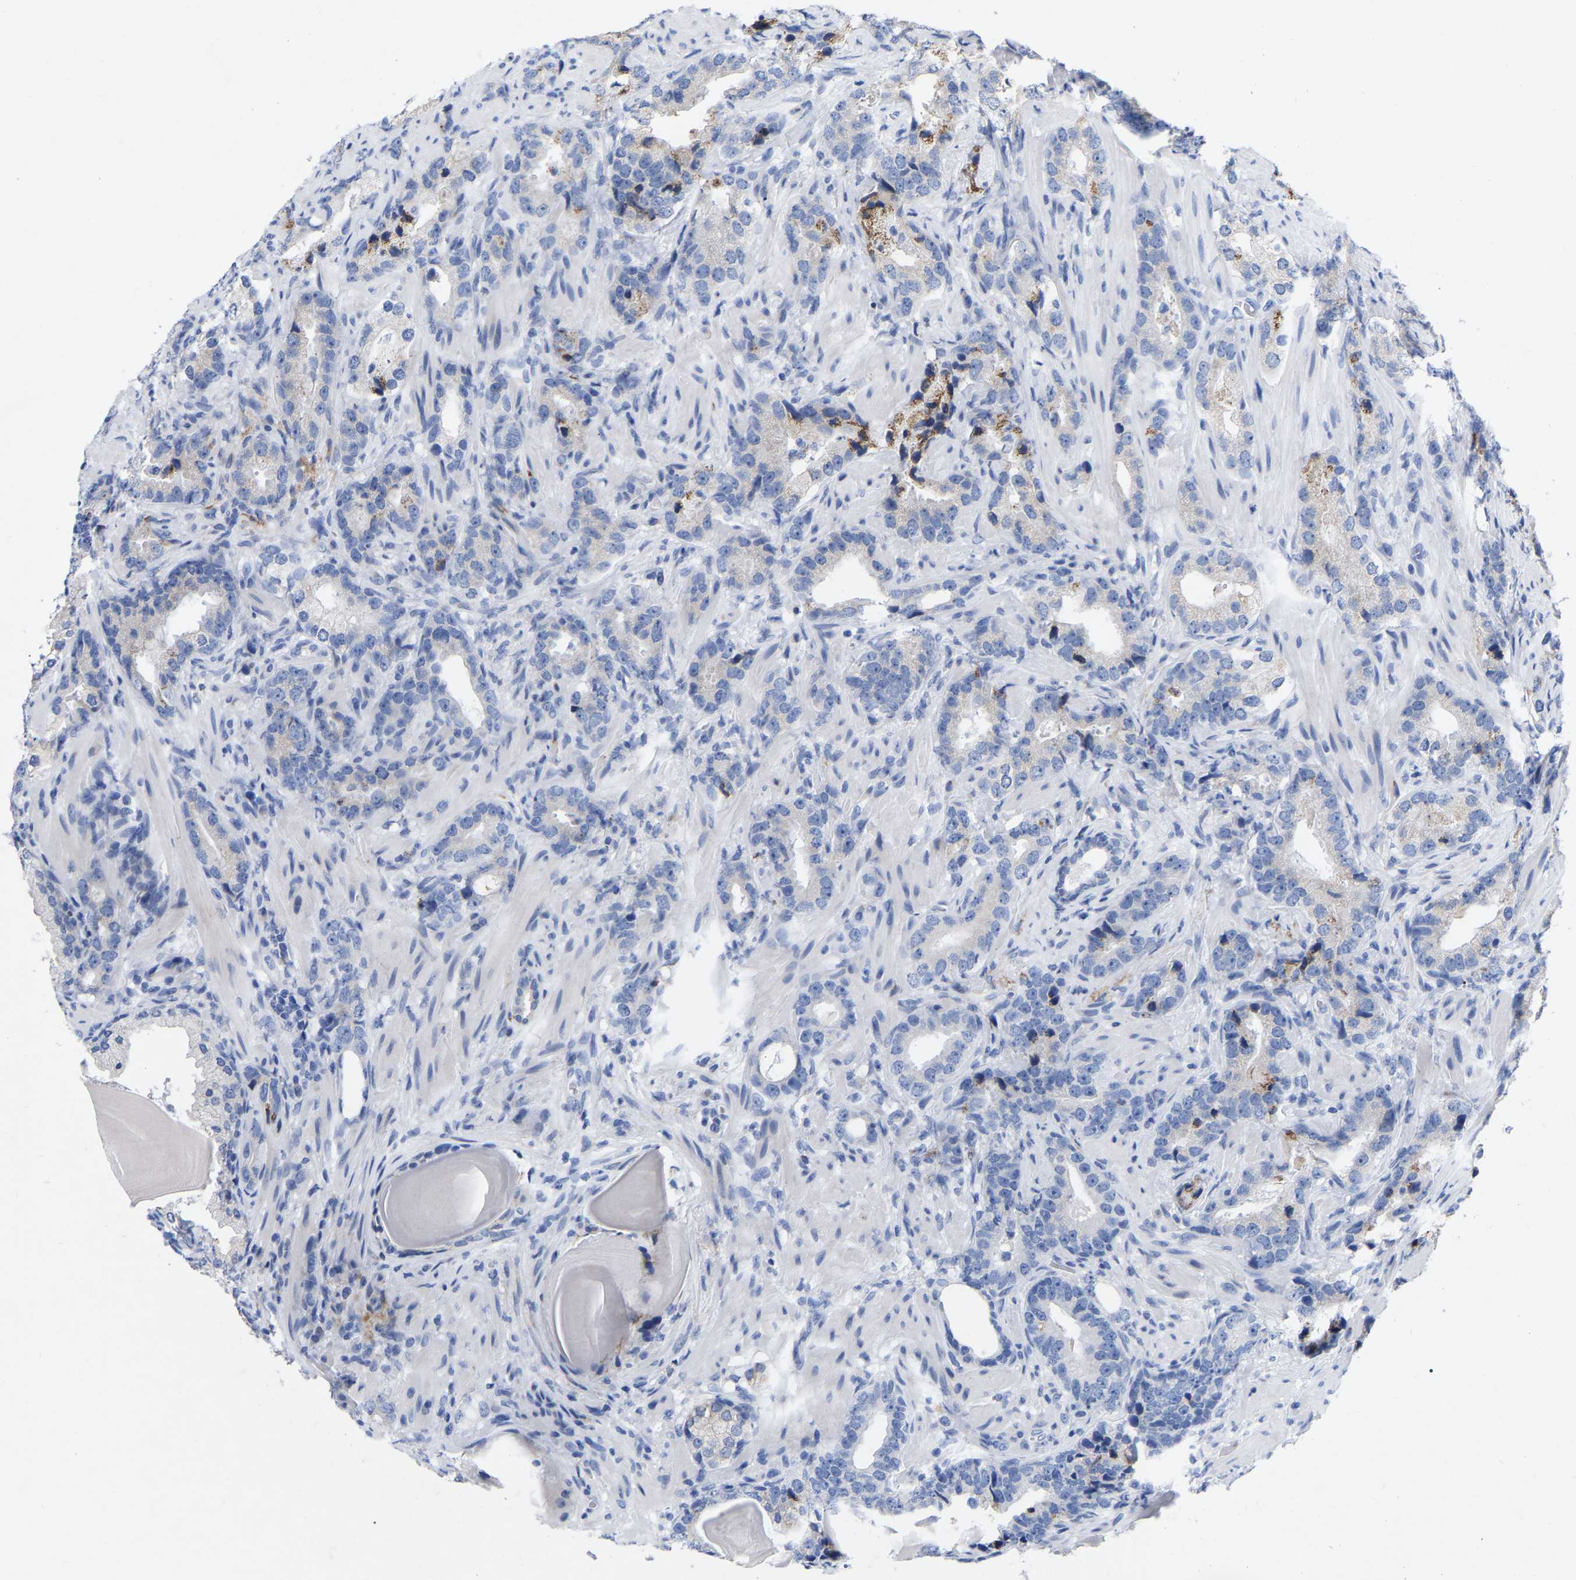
{"staining": {"intensity": "negative", "quantity": "none", "location": "none"}, "tissue": "prostate cancer", "cell_type": "Tumor cells", "image_type": "cancer", "snomed": [{"axis": "morphology", "description": "Adenocarcinoma, High grade"}, {"axis": "topography", "description": "Prostate"}], "caption": "Immunohistochemical staining of prostate high-grade adenocarcinoma exhibits no significant positivity in tumor cells. (Stains: DAB (3,3'-diaminobenzidine) immunohistochemistry with hematoxylin counter stain, Microscopy: brightfield microscopy at high magnification).", "gene": "STRIP2", "patient": {"sex": "male", "age": 63}}